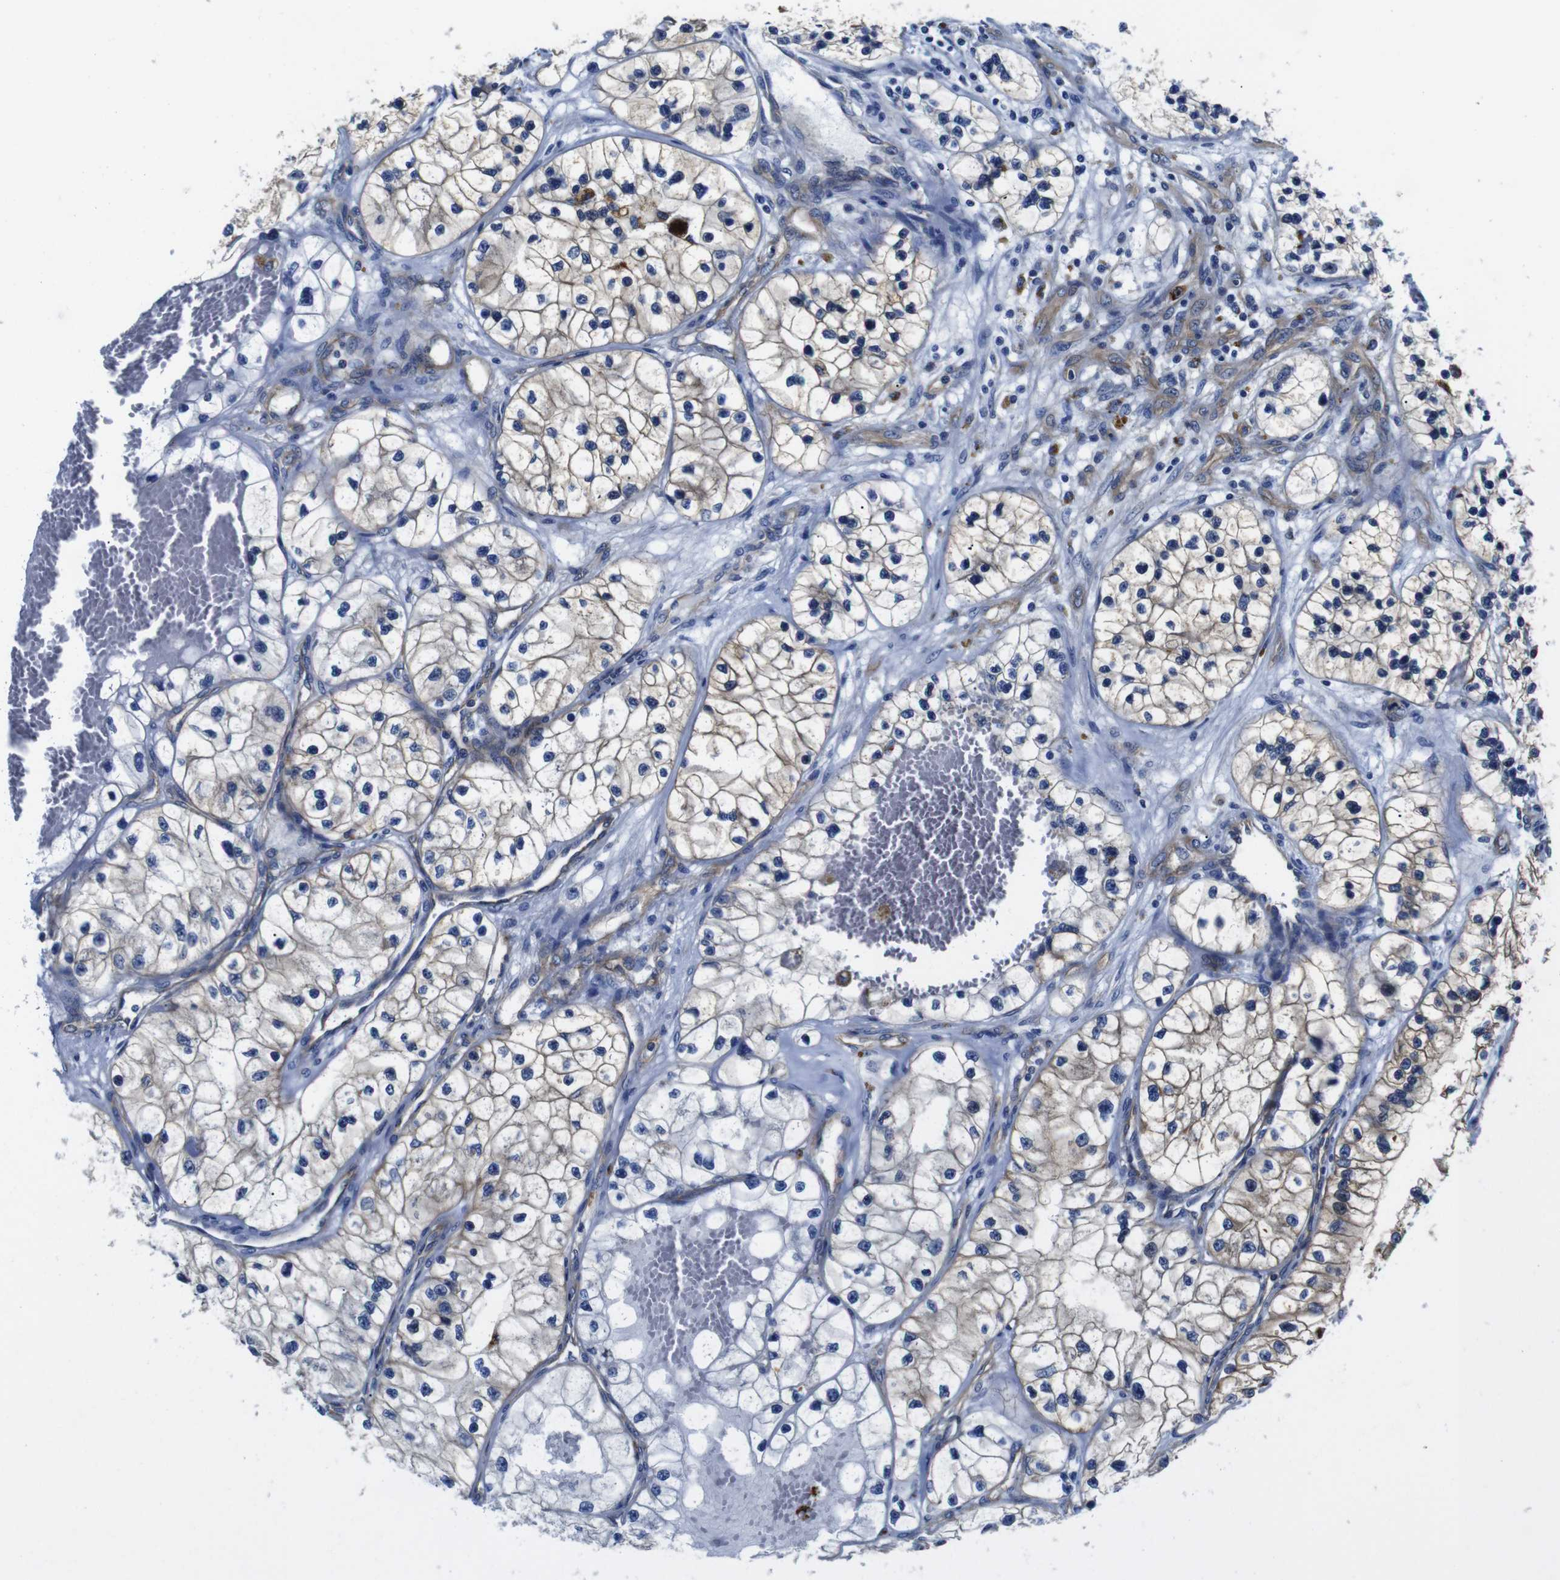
{"staining": {"intensity": "weak", "quantity": "25%-75%", "location": "cytoplasmic/membranous"}, "tissue": "renal cancer", "cell_type": "Tumor cells", "image_type": "cancer", "snomed": [{"axis": "morphology", "description": "Adenocarcinoma, NOS"}, {"axis": "topography", "description": "Kidney"}], "caption": "Renal adenocarcinoma stained for a protein (brown) demonstrates weak cytoplasmic/membranous positive positivity in approximately 25%-75% of tumor cells.", "gene": "GIMAP2", "patient": {"sex": "female", "age": 57}}